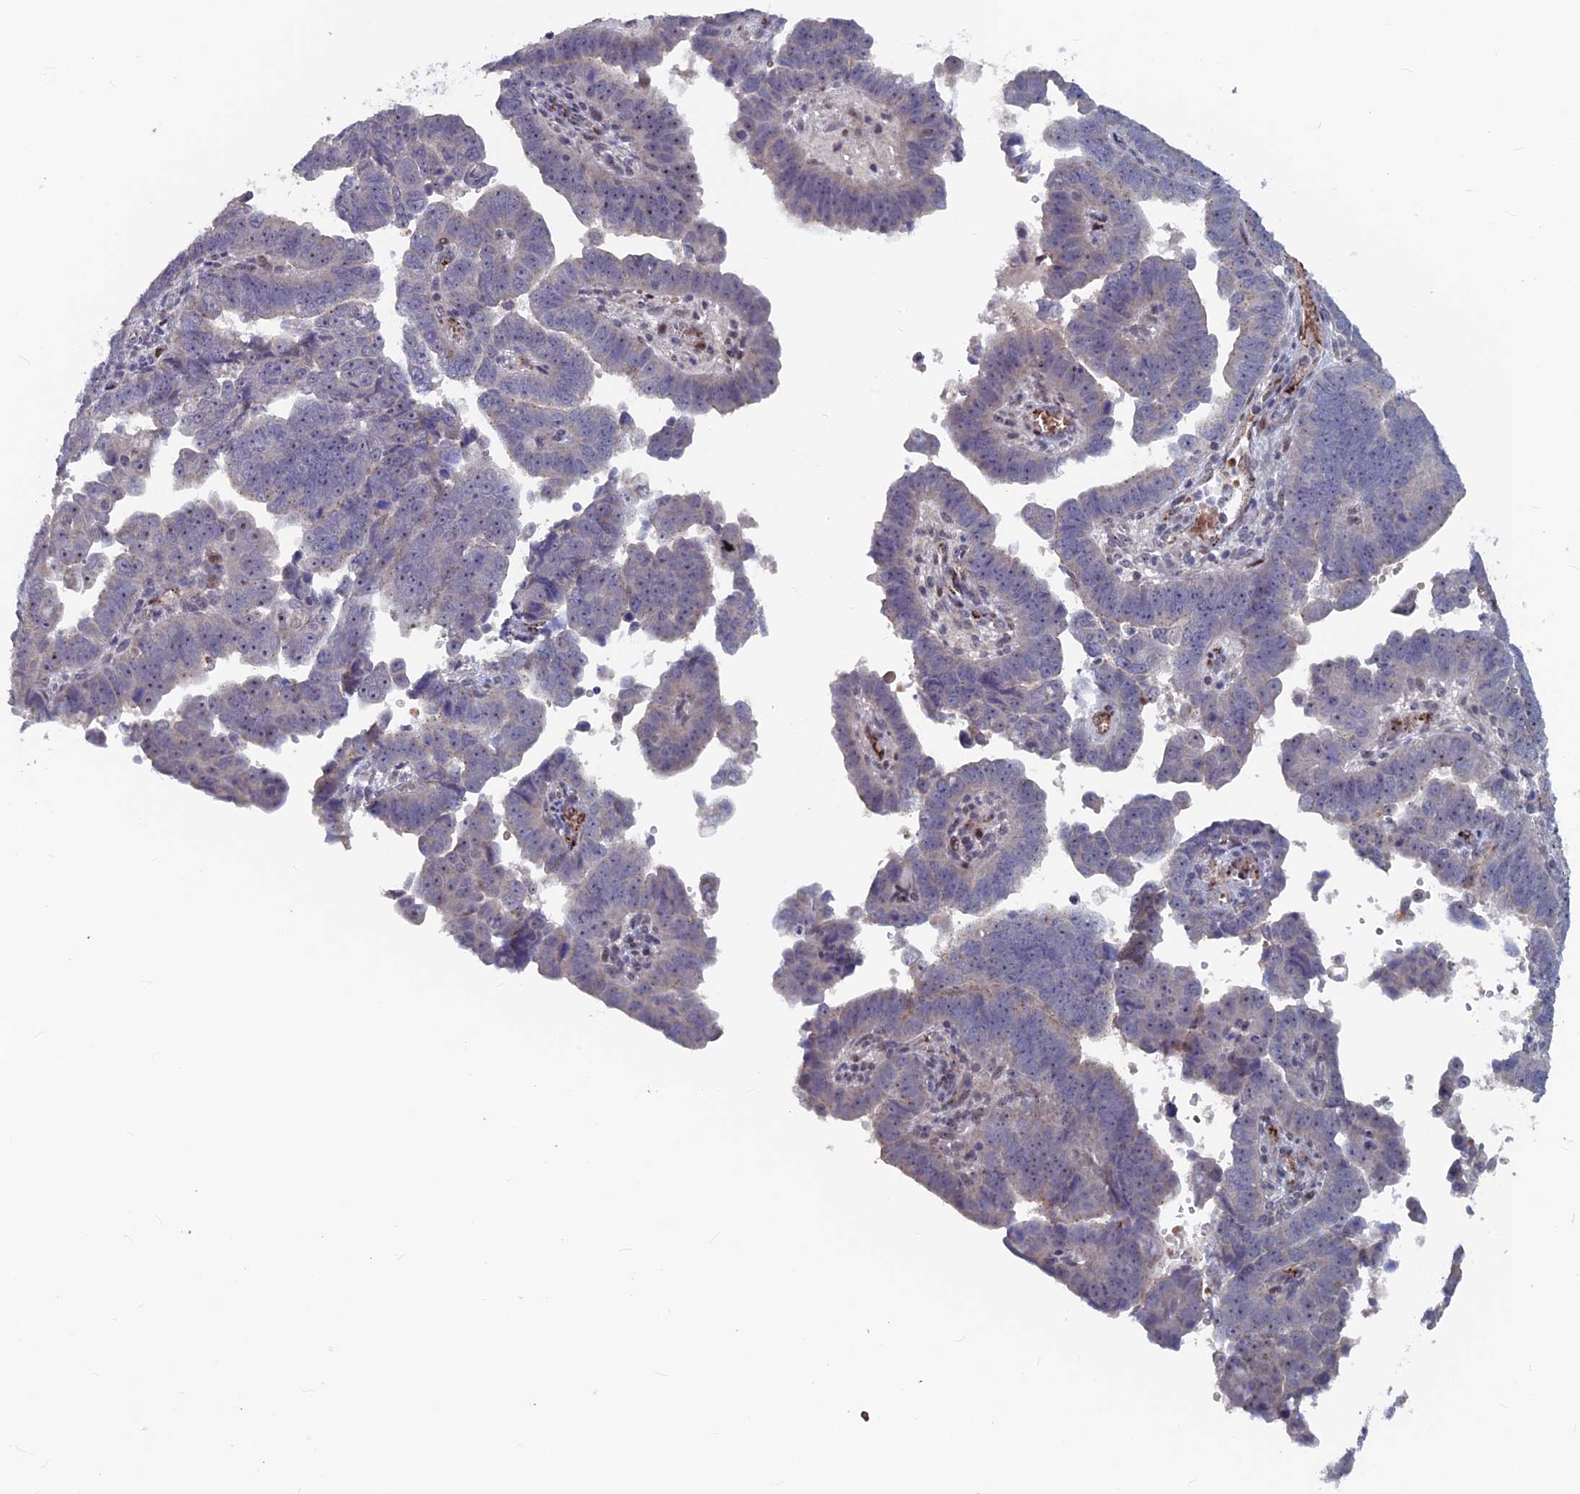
{"staining": {"intensity": "negative", "quantity": "none", "location": "none"}, "tissue": "endometrial cancer", "cell_type": "Tumor cells", "image_type": "cancer", "snomed": [{"axis": "morphology", "description": "Adenocarcinoma, NOS"}, {"axis": "topography", "description": "Endometrium"}], "caption": "Tumor cells are negative for brown protein staining in adenocarcinoma (endometrial).", "gene": "SH3D21", "patient": {"sex": "female", "age": 75}}